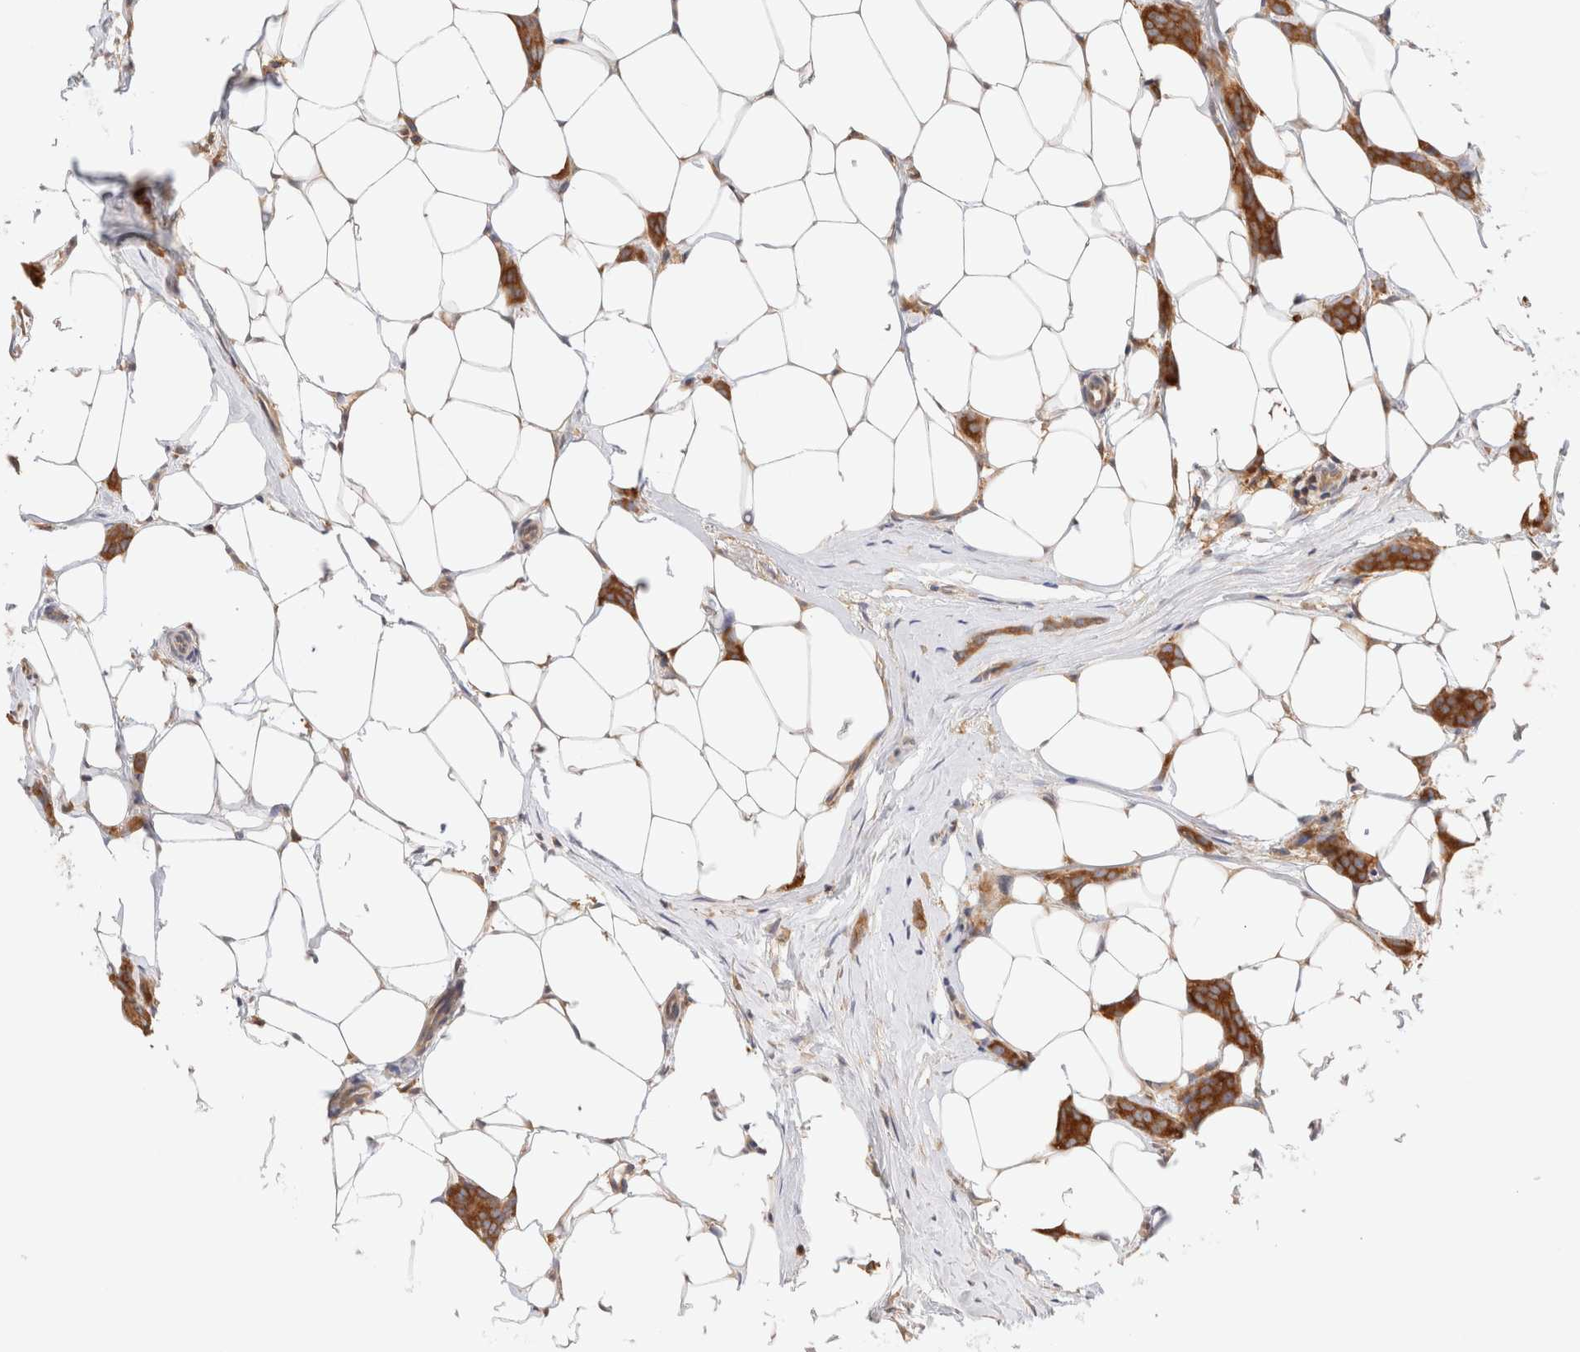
{"staining": {"intensity": "strong", "quantity": ">75%", "location": "cytoplasmic/membranous"}, "tissue": "breast cancer", "cell_type": "Tumor cells", "image_type": "cancer", "snomed": [{"axis": "morphology", "description": "Lobular carcinoma"}, {"axis": "topography", "description": "Skin"}, {"axis": "topography", "description": "Breast"}], "caption": "Protein expression analysis of human lobular carcinoma (breast) reveals strong cytoplasmic/membranous staining in about >75% of tumor cells. (brown staining indicates protein expression, while blue staining denotes nuclei).", "gene": "RABEP1", "patient": {"sex": "female", "age": 46}}